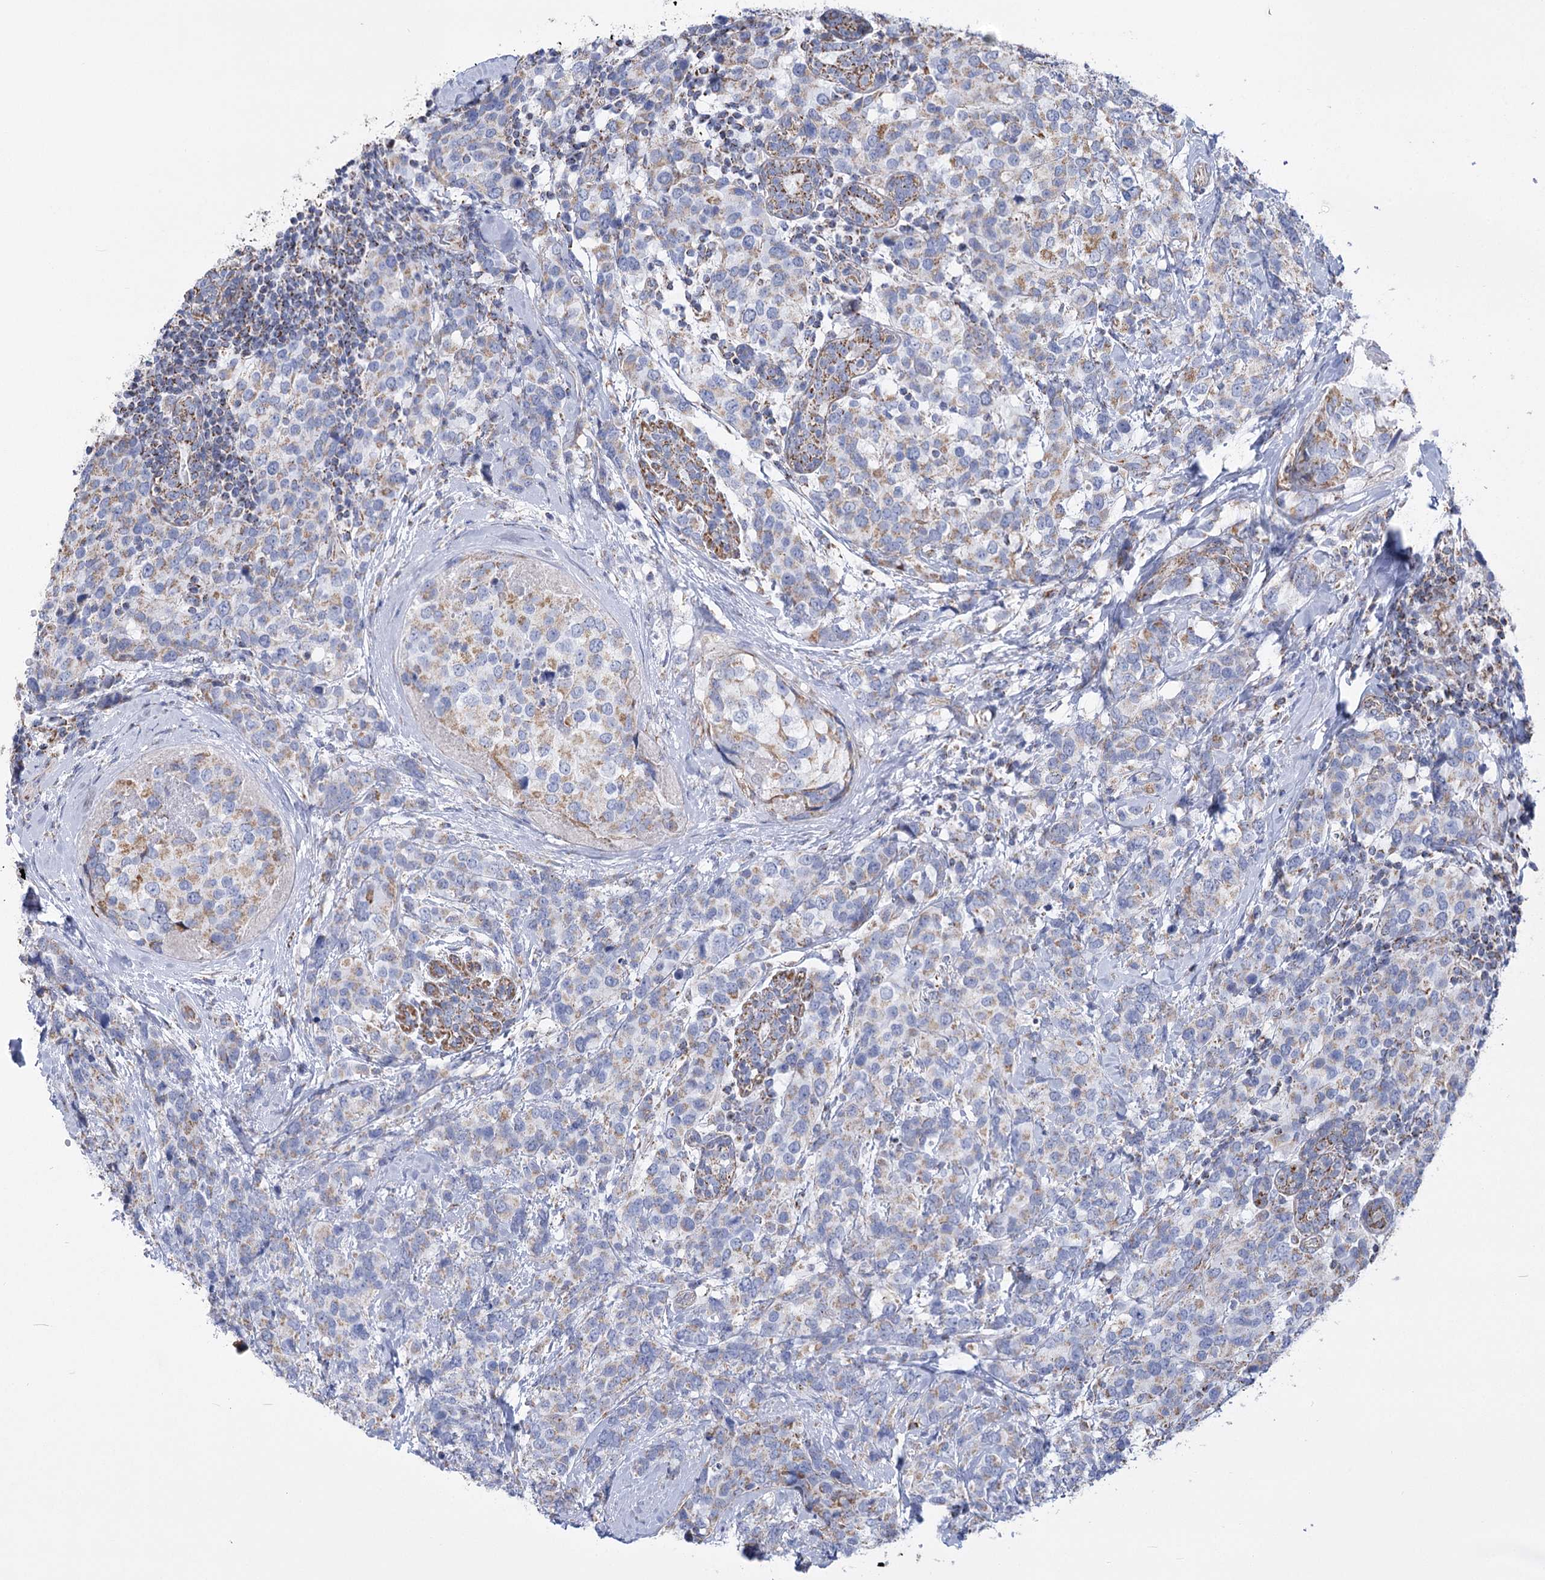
{"staining": {"intensity": "moderate", "quantity": "<25%", "location": "cytoplasmic/membranous"}, "tissue": "breast cancer", "cell_type": "Tumor cells", "image_type": "cancer", "snomed": [{"axis": "morphology", "description": "Lobular carcinoma"}, {"axis": "topography", "description": "Breast"}], "caption": "Breast lobular carcinoma was stained to show a protein in brown. There is low levels of moderate cytoplasmic/membranous positivity in about <25% of tumor cells.", "gene": "PDHB", "patient": {"sex": "female", "age": 59}}